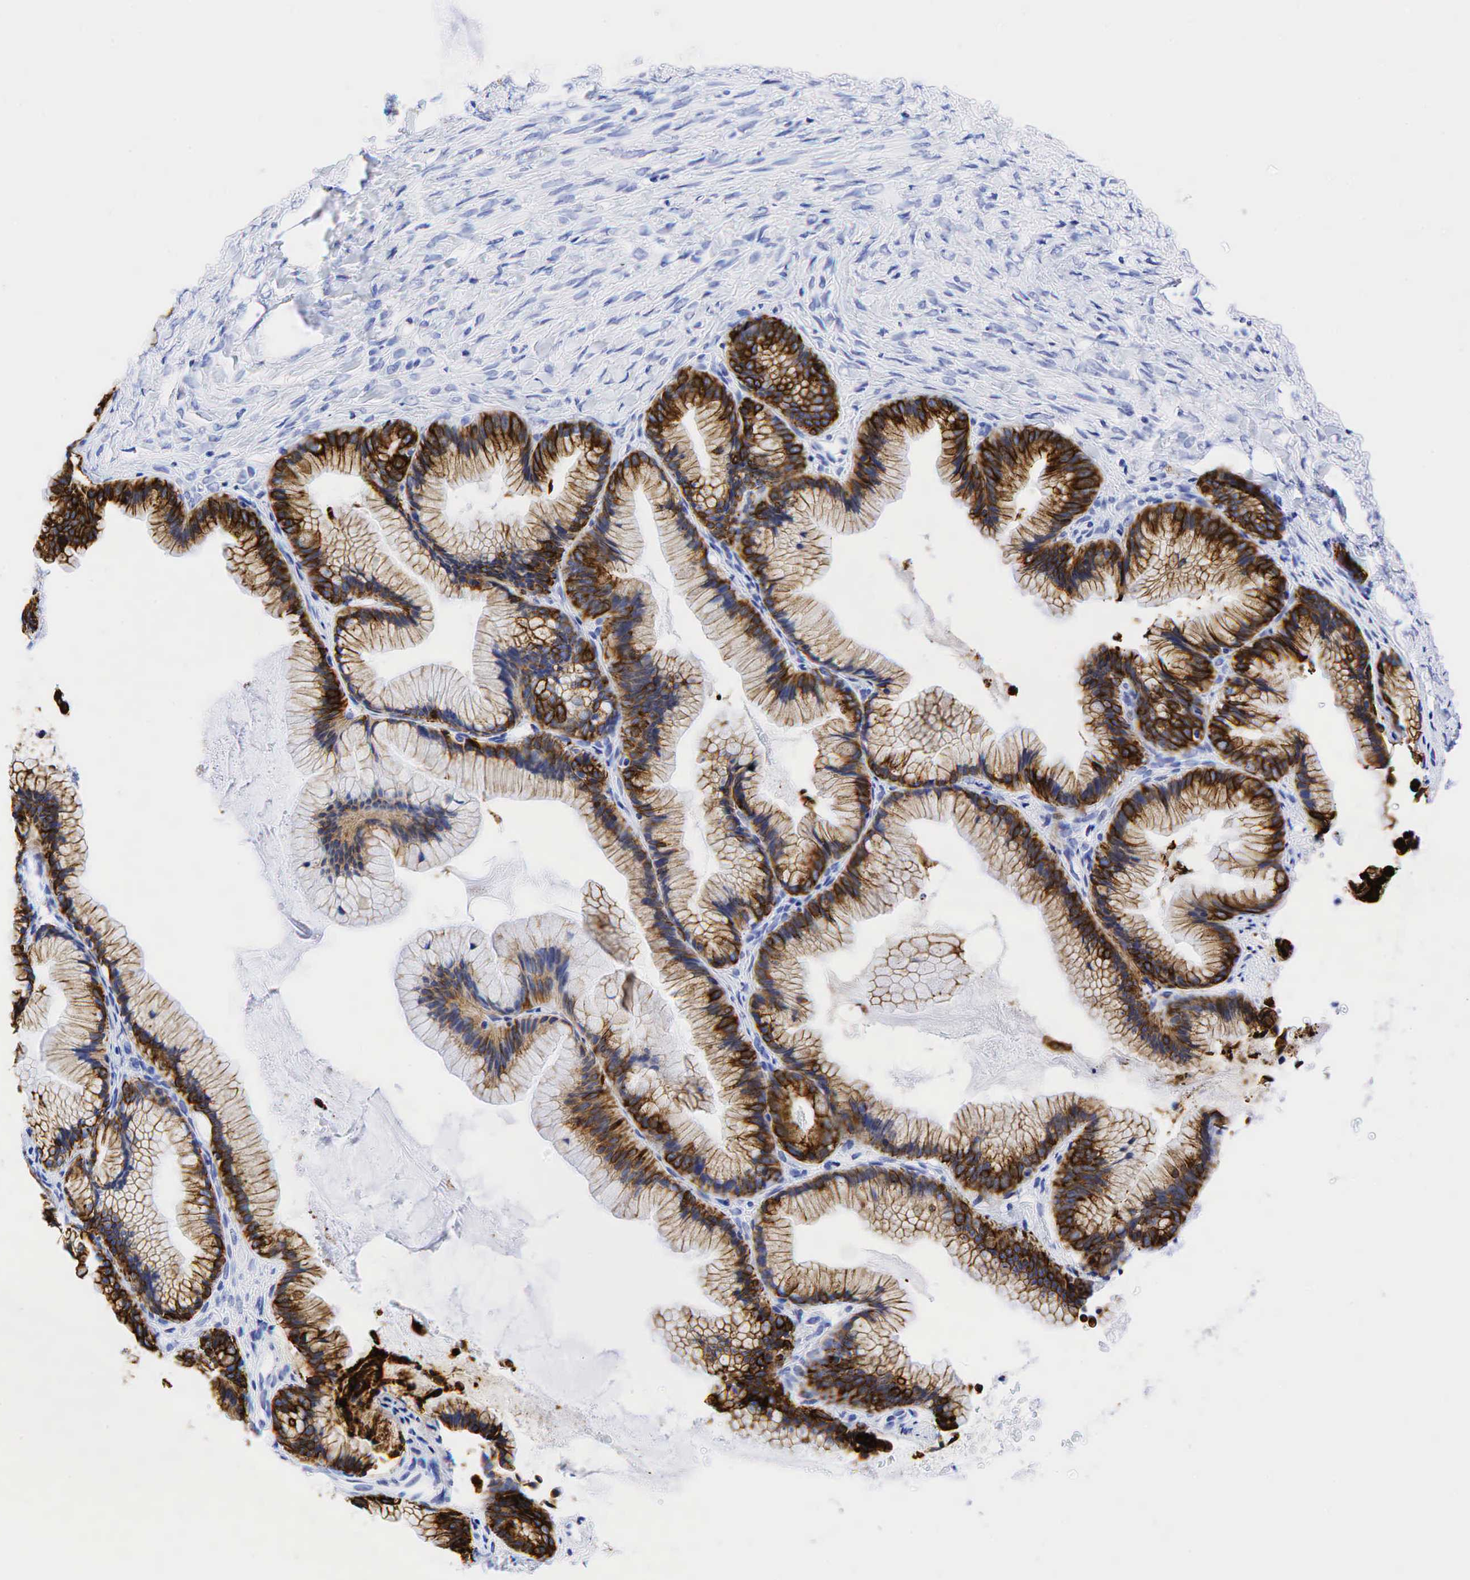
{"staining": {"intensity": "strong", "quantity": ">75%", "location": "cytoplasmic/membranous"}, "tissue": "ovarian cancer", "cell_type": "Tumor cells", "image_type": "cancer", "snomed": [{"axis": "morphology", "description": "Cystadenocarcinoma, mucinous, NOS"}, {"axis": "topography", "description": "Ovary"}], "caption": "A photomicrograph of ovarian cancer stained for a protein displays strong cytoplasmic/membranous brown staining in tumor cells.", "gene": "KRT18", "patient": {"sex": "female", "age": 41}}